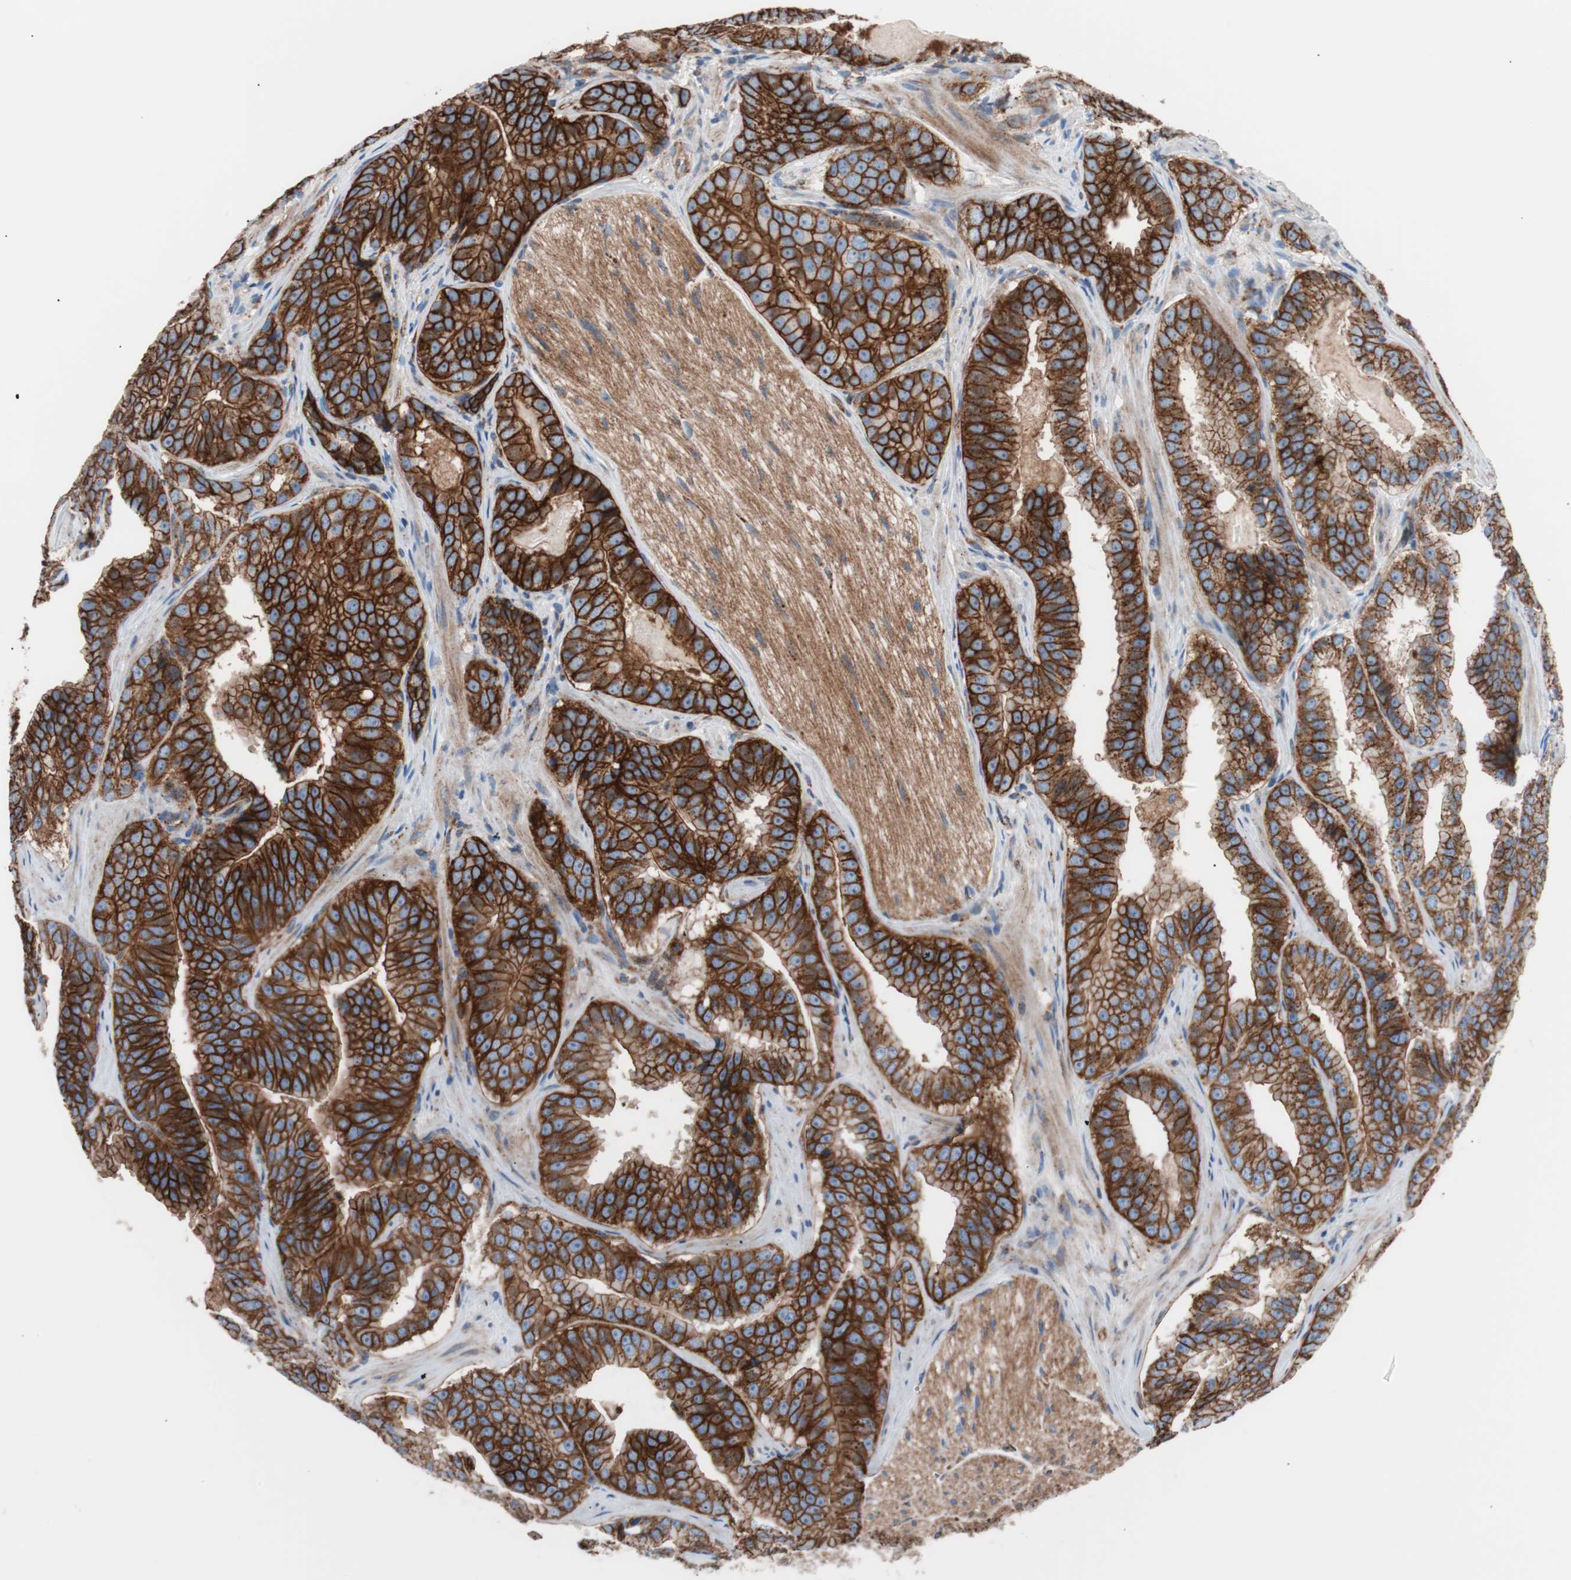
{"staining": {"intensity": "strong", "quantity": ">75%", "location": "cytoplasmic/membranous"}, "tissue": "prostate cancer", "cell_type": "Tumor cells", "image_type": "cancer", "snomed": [{"axis": "morphology", "description": "Adenocarcinoma, Low grade"}, {"axis": "topography", "description": "Prostate"}], "caption": "Strong cytoplasmic/membranous protein positivity is appreciated in approximately >75% of tumor cells in adenocarcinoma (low-grade) (prostate).", "gene": "FLOT2", "patient": {"sex": "male", "age": 59}}